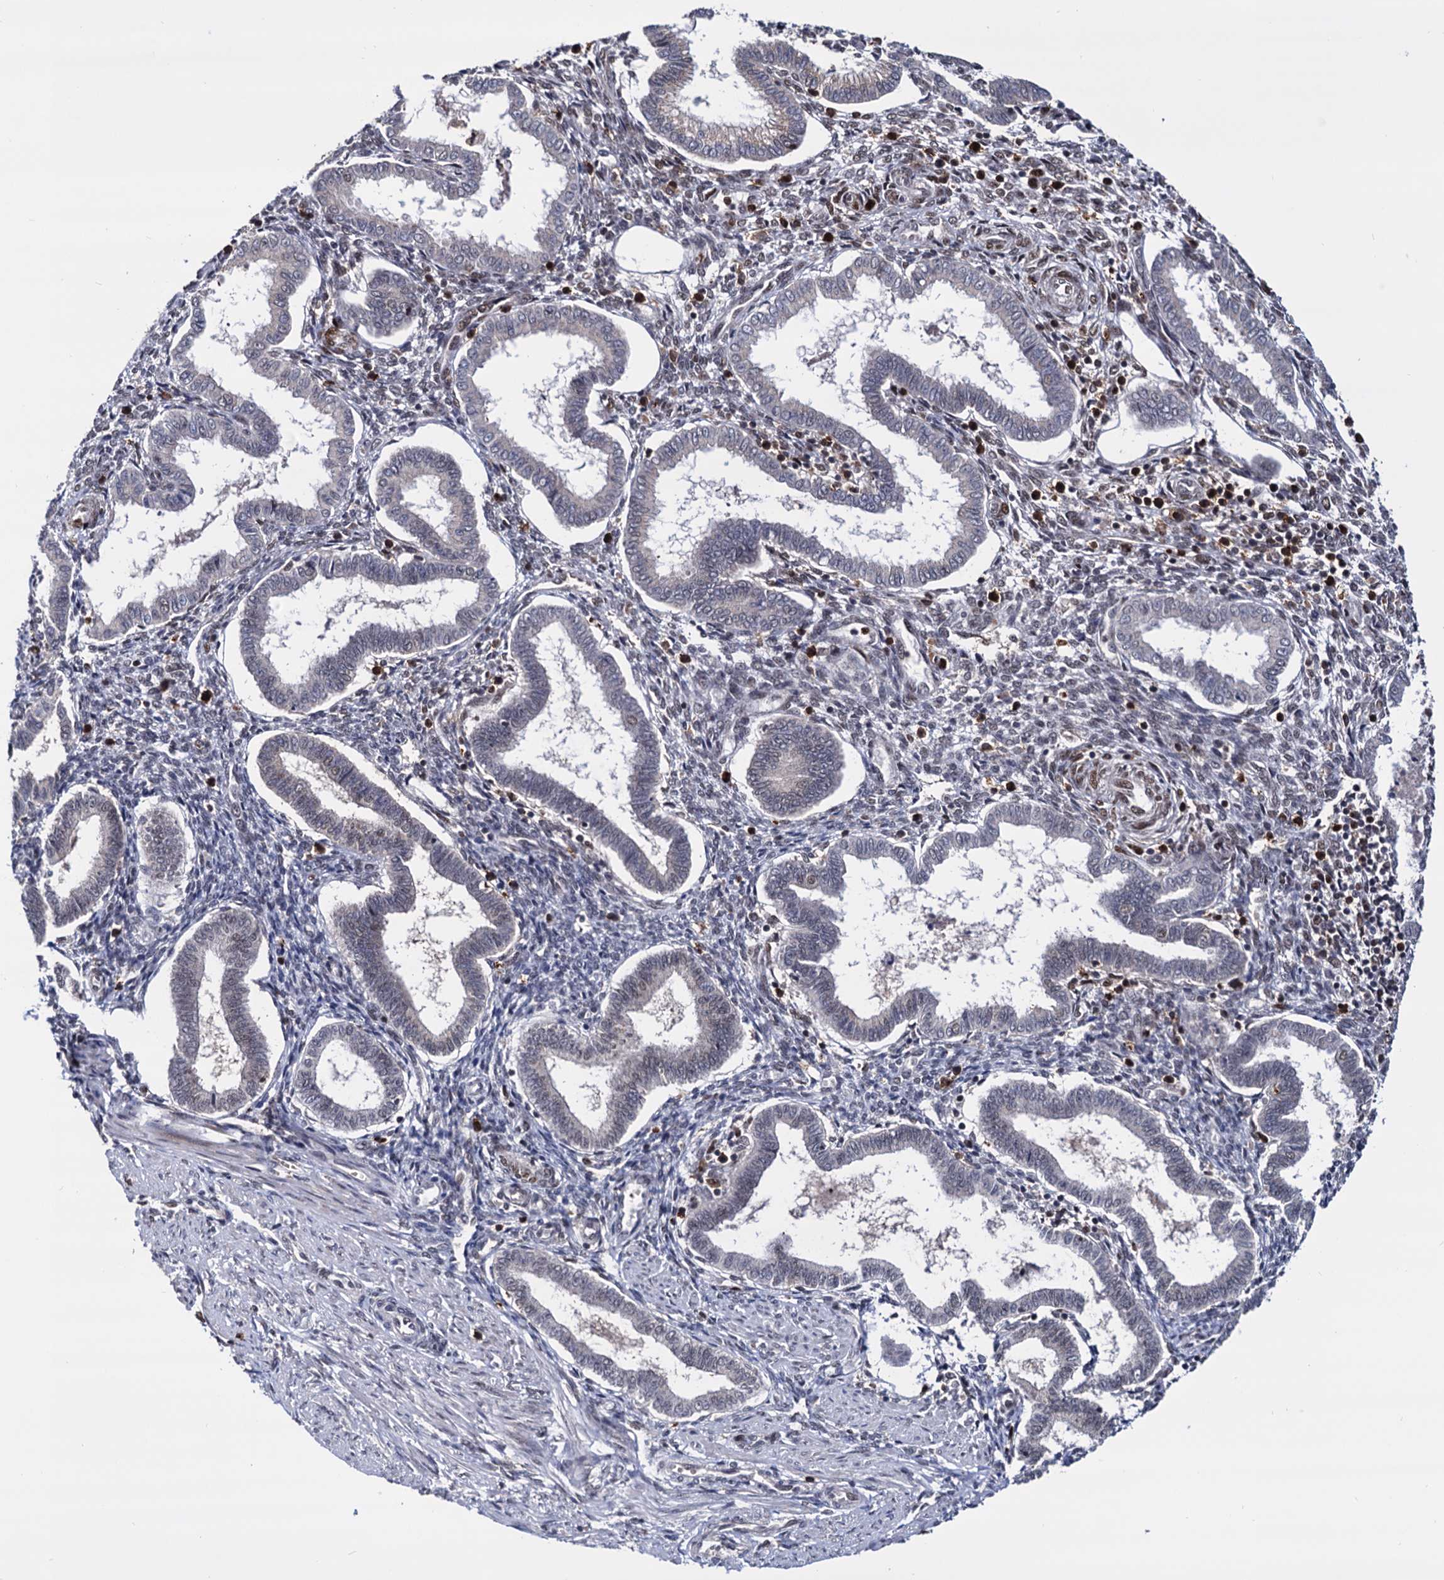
{"staining": {"intensity": "negative", "quantity": "none", "location": "none"}, "tissue": "endometrium", "cell_type": "Cells in endometrial stroma", "image_type": "normal", "snomed": [{"axis": "morphology", "description": "Normal tissue, NOS"}, {"axis": "topography", "description": "Endometrium"}], "caption": "Benign endometrium was stained to show a protein in brown. There is no significant expression in cells in endometrial stroma. (DAB IHC, high magnification).", "gene": "RNASEH2B", "patient": {"sex": "female", "age": 24}}